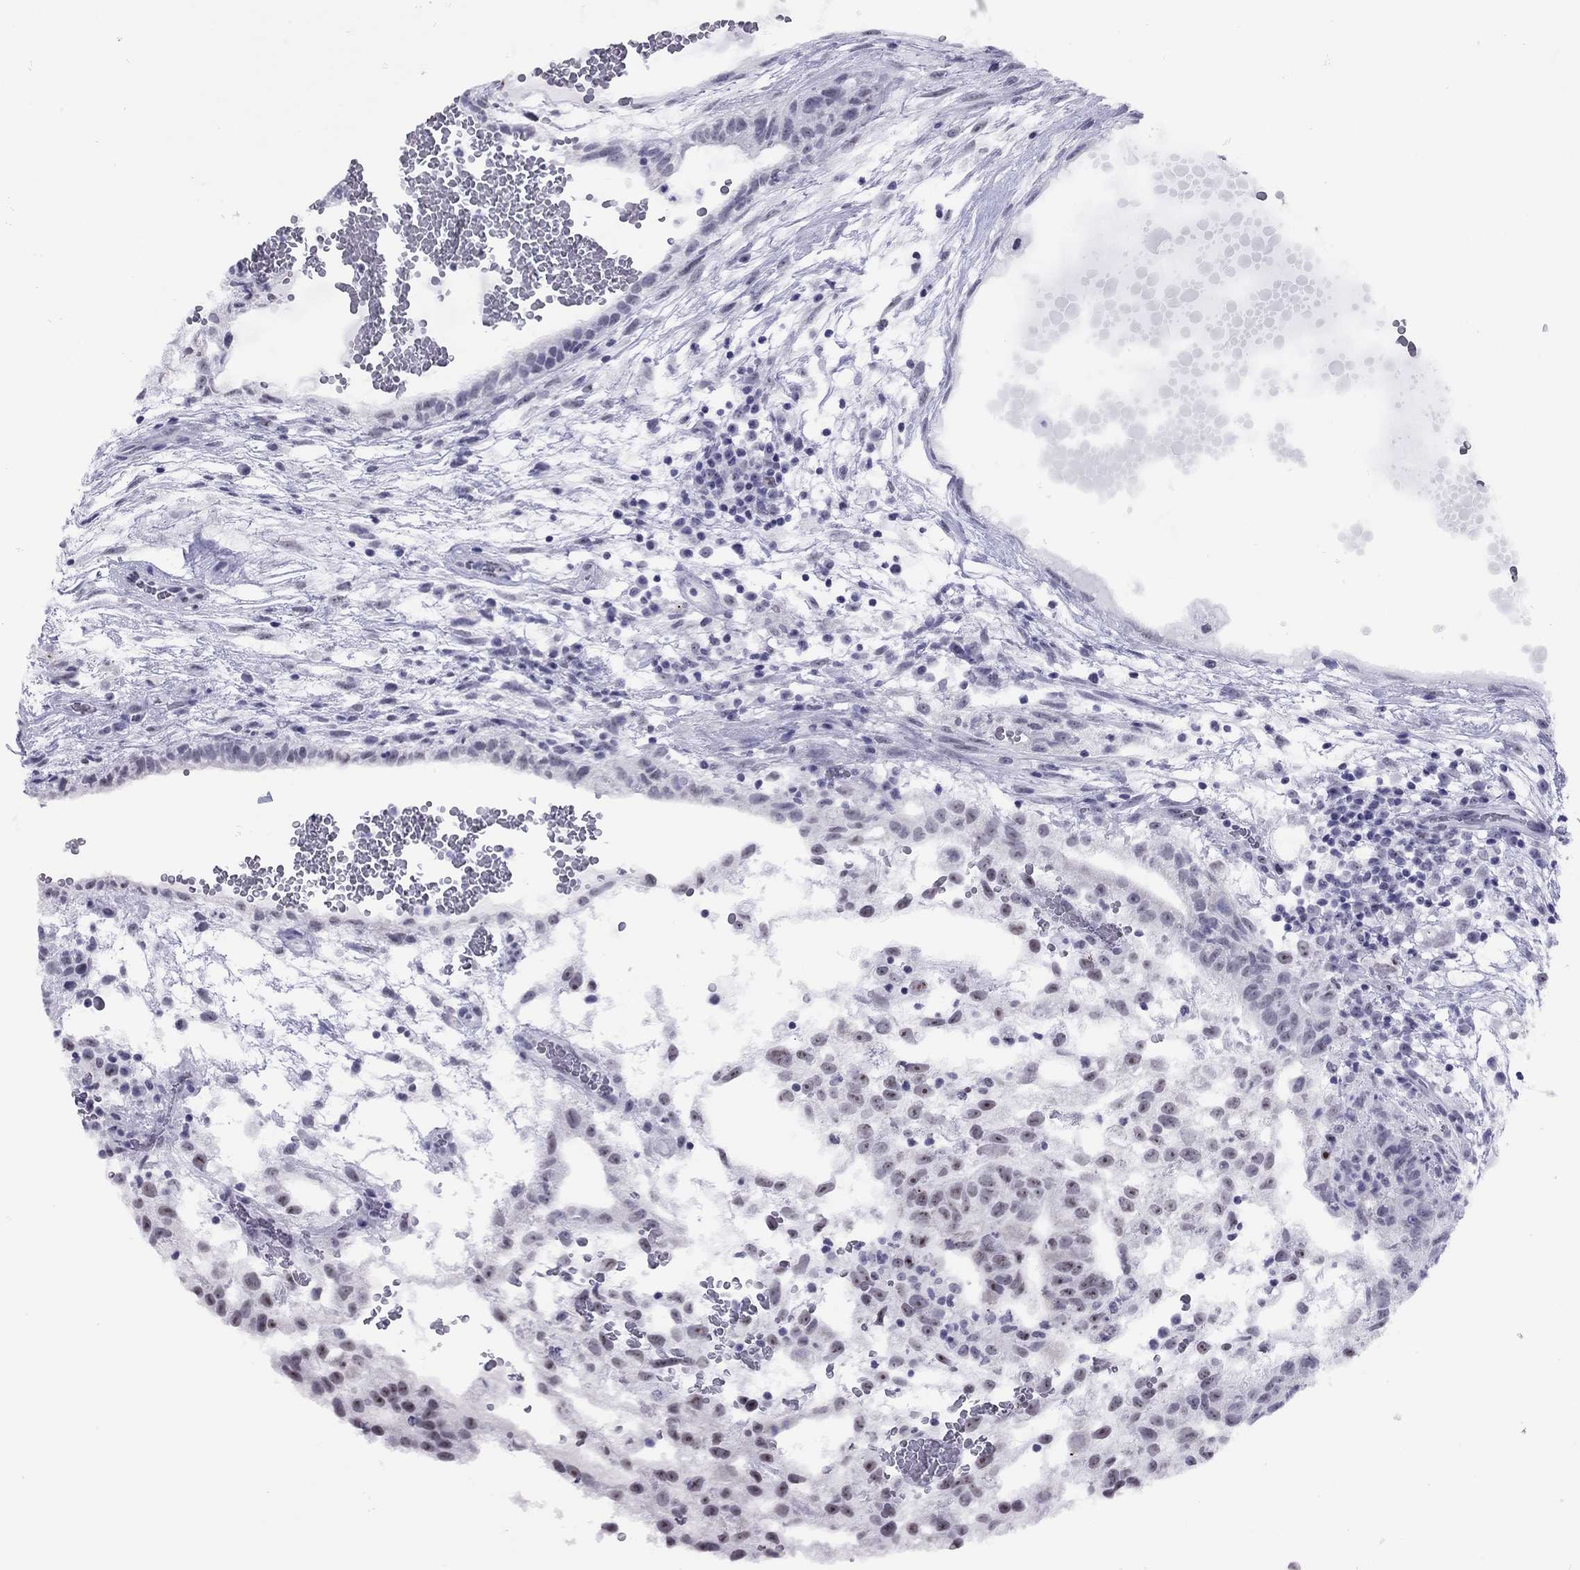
{"staining": {"intensity": "moderate", "quantity": "25%-75%", "location": "nuclear"}, "tissue": "testis cancer", "cell_type": "Tumor cells", "image_type": "cancer", "snomed": [{"axis": "morphology", "description": "Normal tissue, NOS"}, {"axis": "morphology", "description": "Carcinoma, Embryonal, NOS"}, {"axis": "topography", "description": "Testis"}], "caption": "This is an image of IHC staining of testis cancer (embryonal carcinoma), which shows moderate positivity in the nuclear of tumor cells.", "gene": "LYAR", "patient": {"sex": "male", "age": 32}}